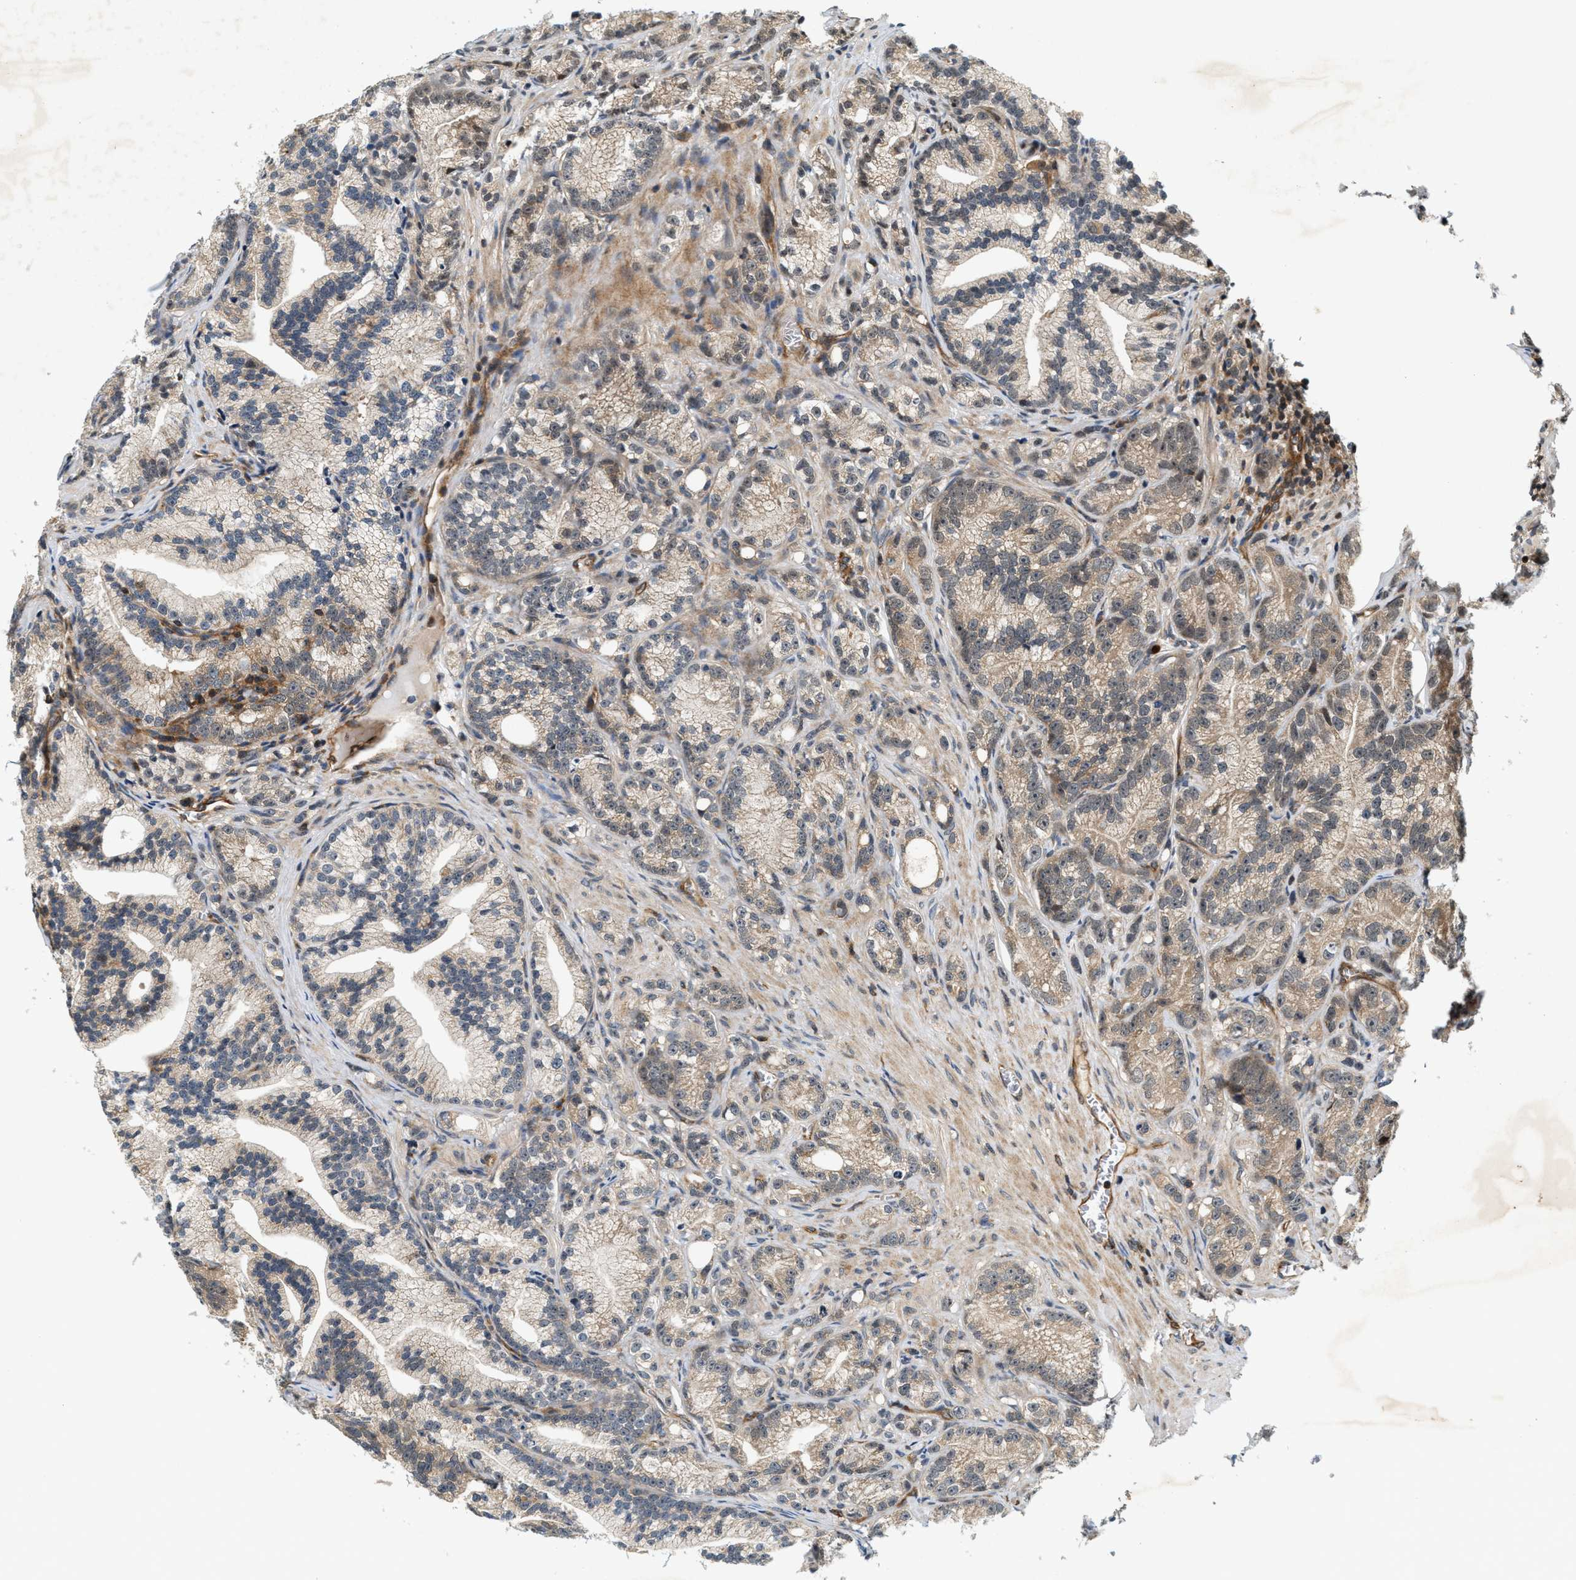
{"staining": {"intensity": "weak", "quantity": "25%-75%", "location": "cytoplasmic/membranous"}, "tissue": "prostate cancer", "cell_type": "Tumor cells", "image_type": "cancer", "snomed": [{"axis": "morphology", "description": "Adenocarcinoma, Low grade"}, {"axis": "topography", "description": "Prostate"}], "caption": "Human low-grade adenocarcinoma (prostate) stained for a protein (brown) displays weak cytoplasmic/membranous positive expression in approximately 25%-75% of tumor cells.", "gene": "SAMD9", "patient": {"sex": "male", "age": 89}}